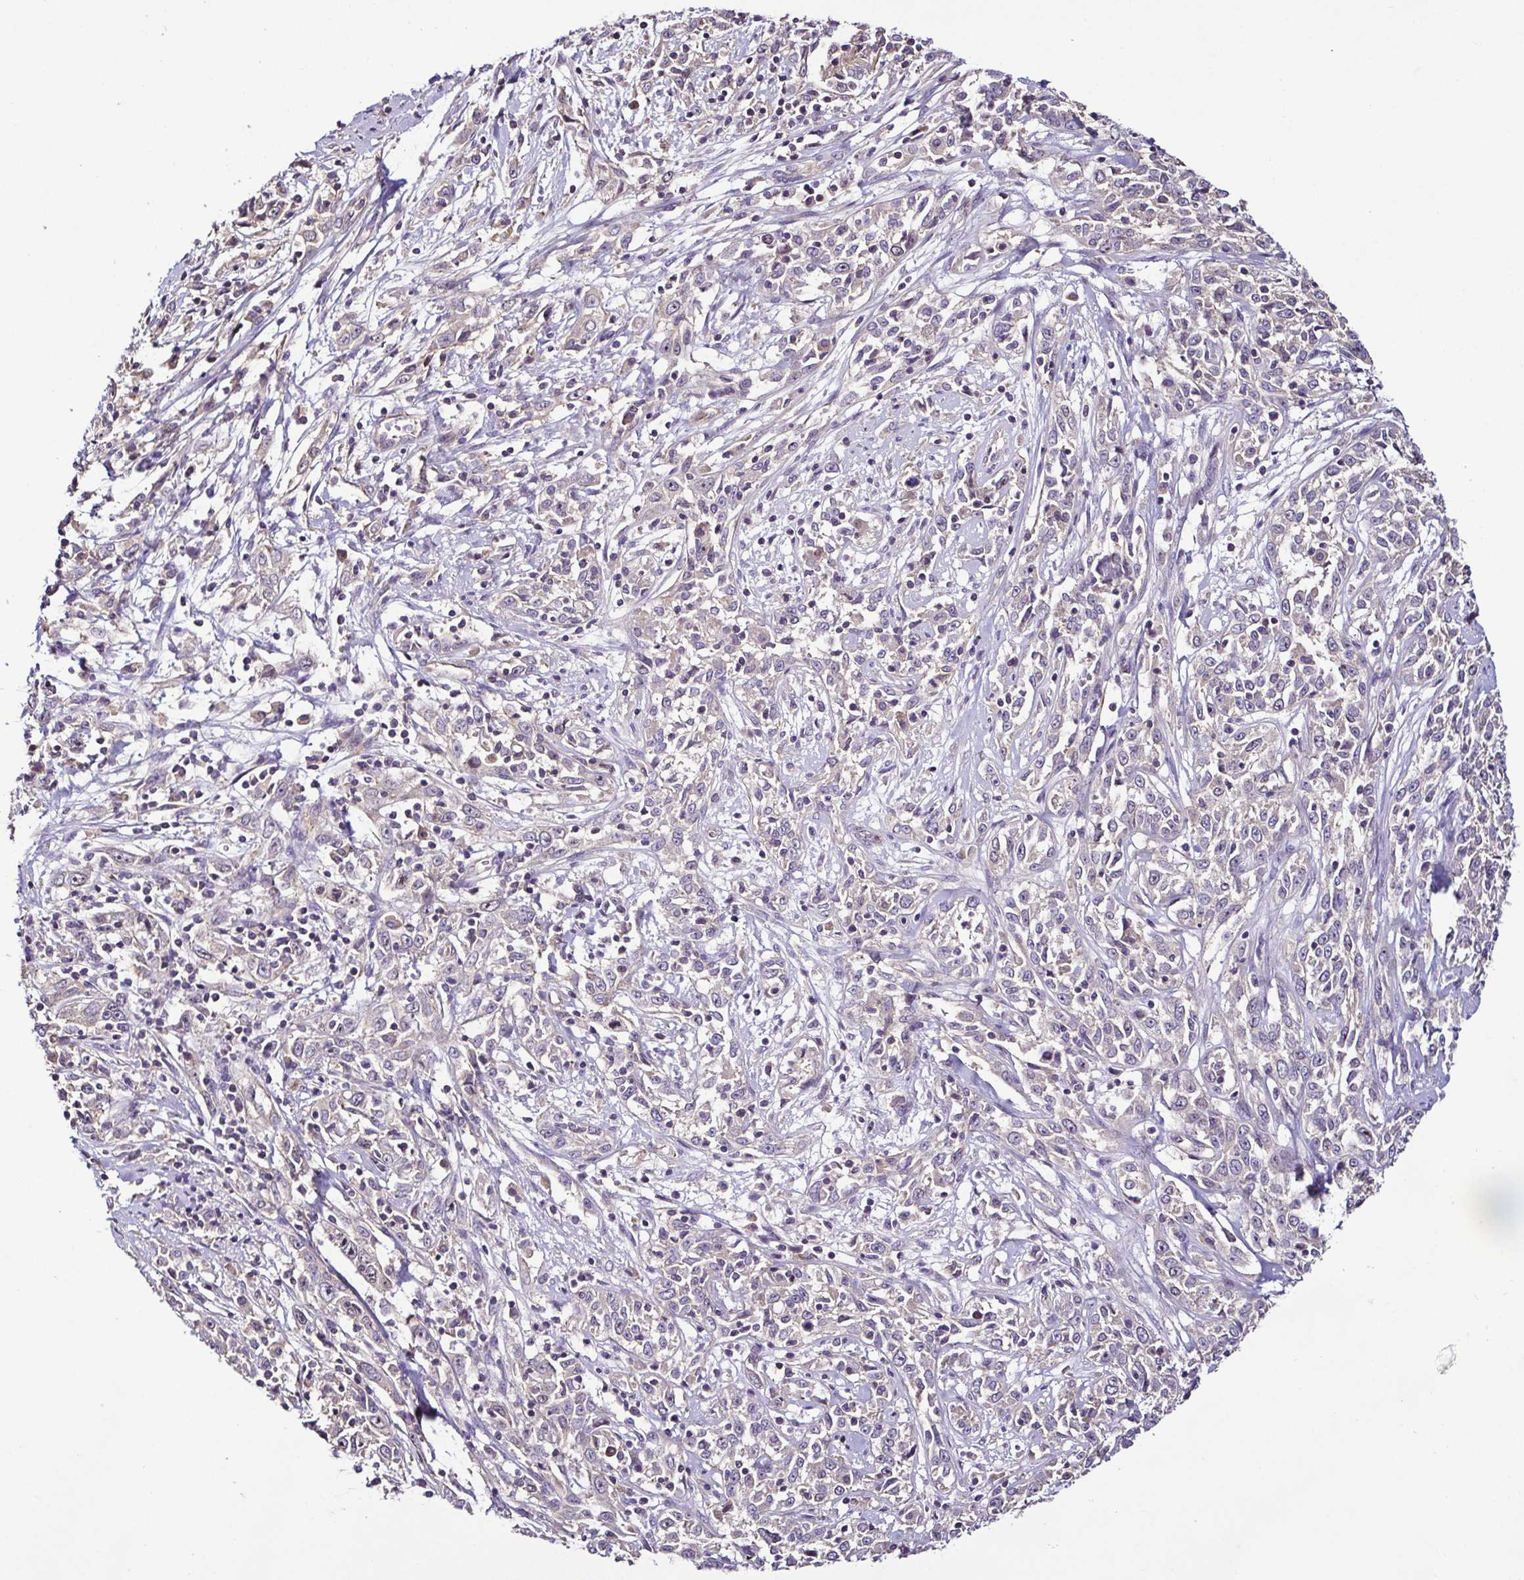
{"staining": {"intensity": "negative", "quantity": "none", "location": "none"}, "tissue": "cervical cancer", "cell_type": "Tumor cells", "image_type": "cancer", "snomed": [{"axis": "morphology", "description": "Adenocarcinoma, NOS"}, {"axis": "topography", "description": "Cervix"}], "caption": "Human cervical cancer stained for a protein using immunohistochemistry (IHC) reveals no expression in tumor cells.", "gene": "LMOD2", "patient": {"sex": "female", "age": 40}}